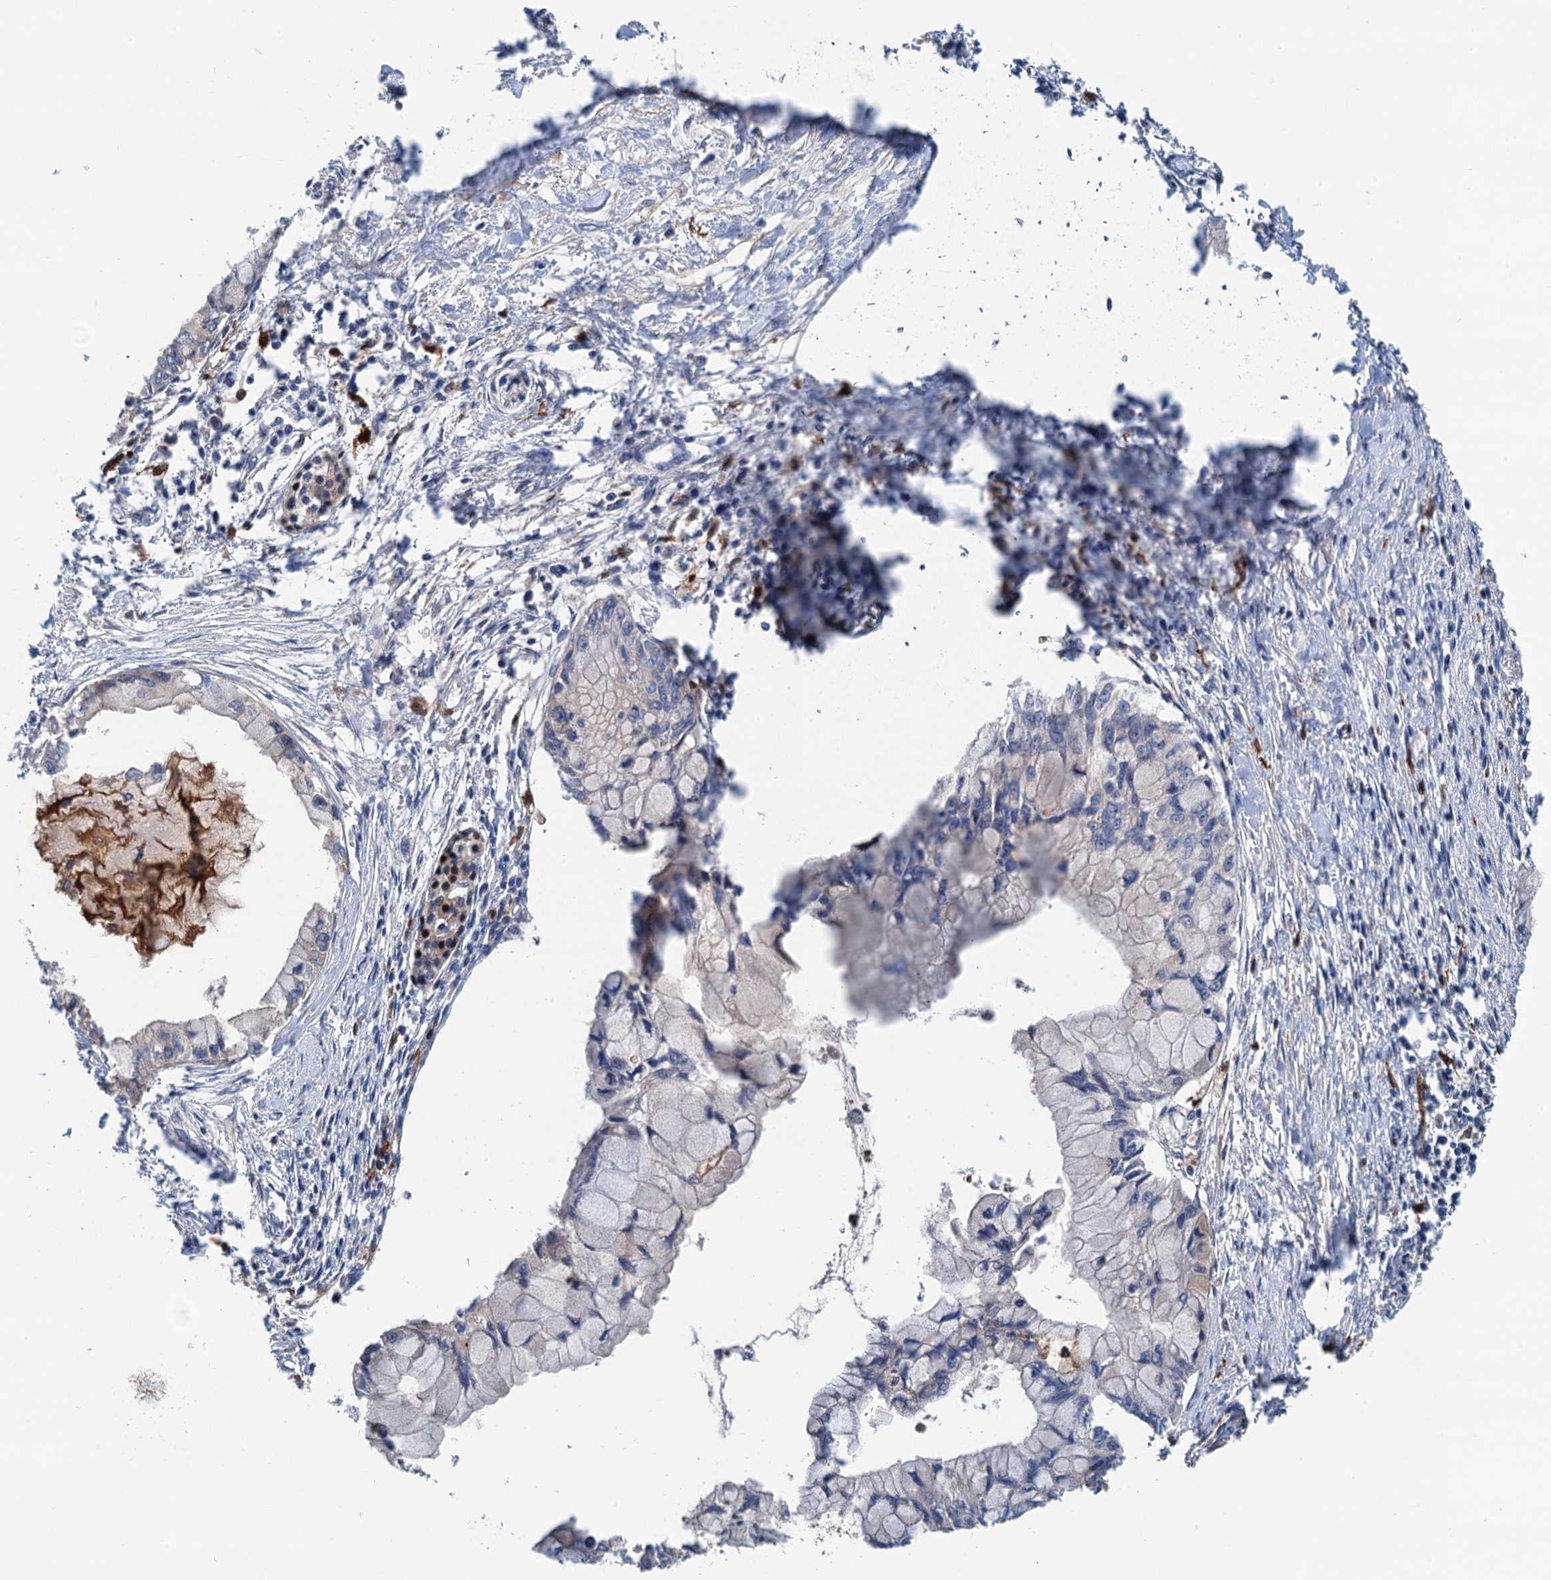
{"staining": {"intensity": "negative", "quantity": "none", "location": "none"}, "tissue": "pancreatic cancer", "cell_type": "Tumor cells", "image_type": "cancer", "snomed": [{"axis": "morphology", "description": "Adenocarcinoma, NOS"}, {"axis": "topography", "description": "Pancreas"}], "caption": "Human pancreatic adenocarcinoma stained for a protein using immunohistochemistry exhibits no positivity in tumor cells.", "gene": "CSTPP1", "patient": {"sex": "male", "age": 48}}